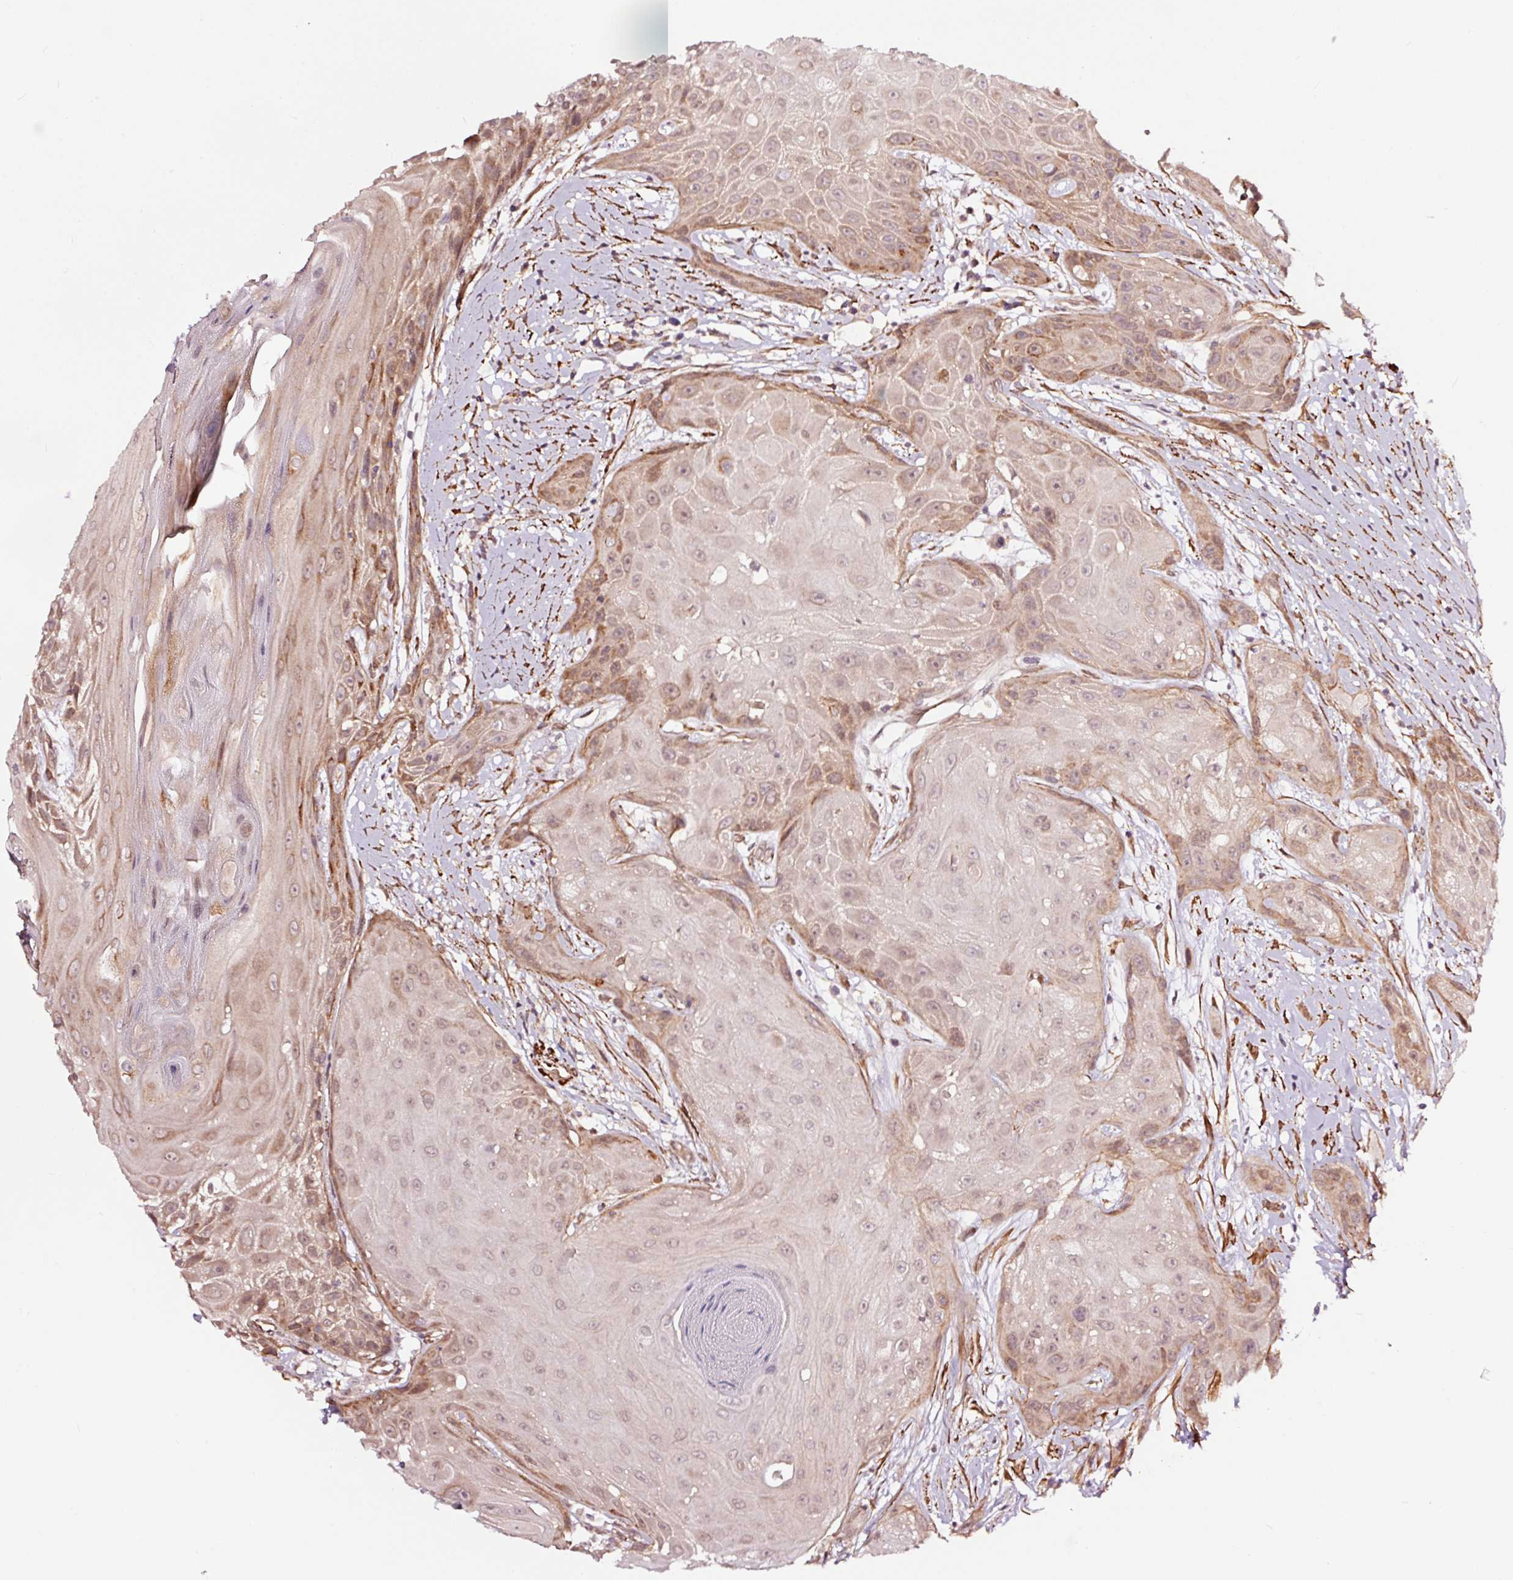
{"staining": {"intensity": "moderate", "quantity": "<25%", "location": "cytoplasmic/membranous,nuclear"}, "tissue": "head and neck cancer", "cell_type": "Tumor cells", "image_type": "cancer", "snomed": [{"axis": "morphology", "description": "Squamous cell carcinoma, NOS"}, {"axis": "topography", "description": "Head-Neck"}], "caption": "Immunohistochemistry (IHC) photomicrograph of human squamous cell carcinoma (head and neck) stained for a protein (brown), which displays low levels of moderate cytoplasmic/membranous and nuclear staining in approximately <25% of tumor cells.", "gene": "TPM1", "patient": {"sex": "female", "age": 73}}